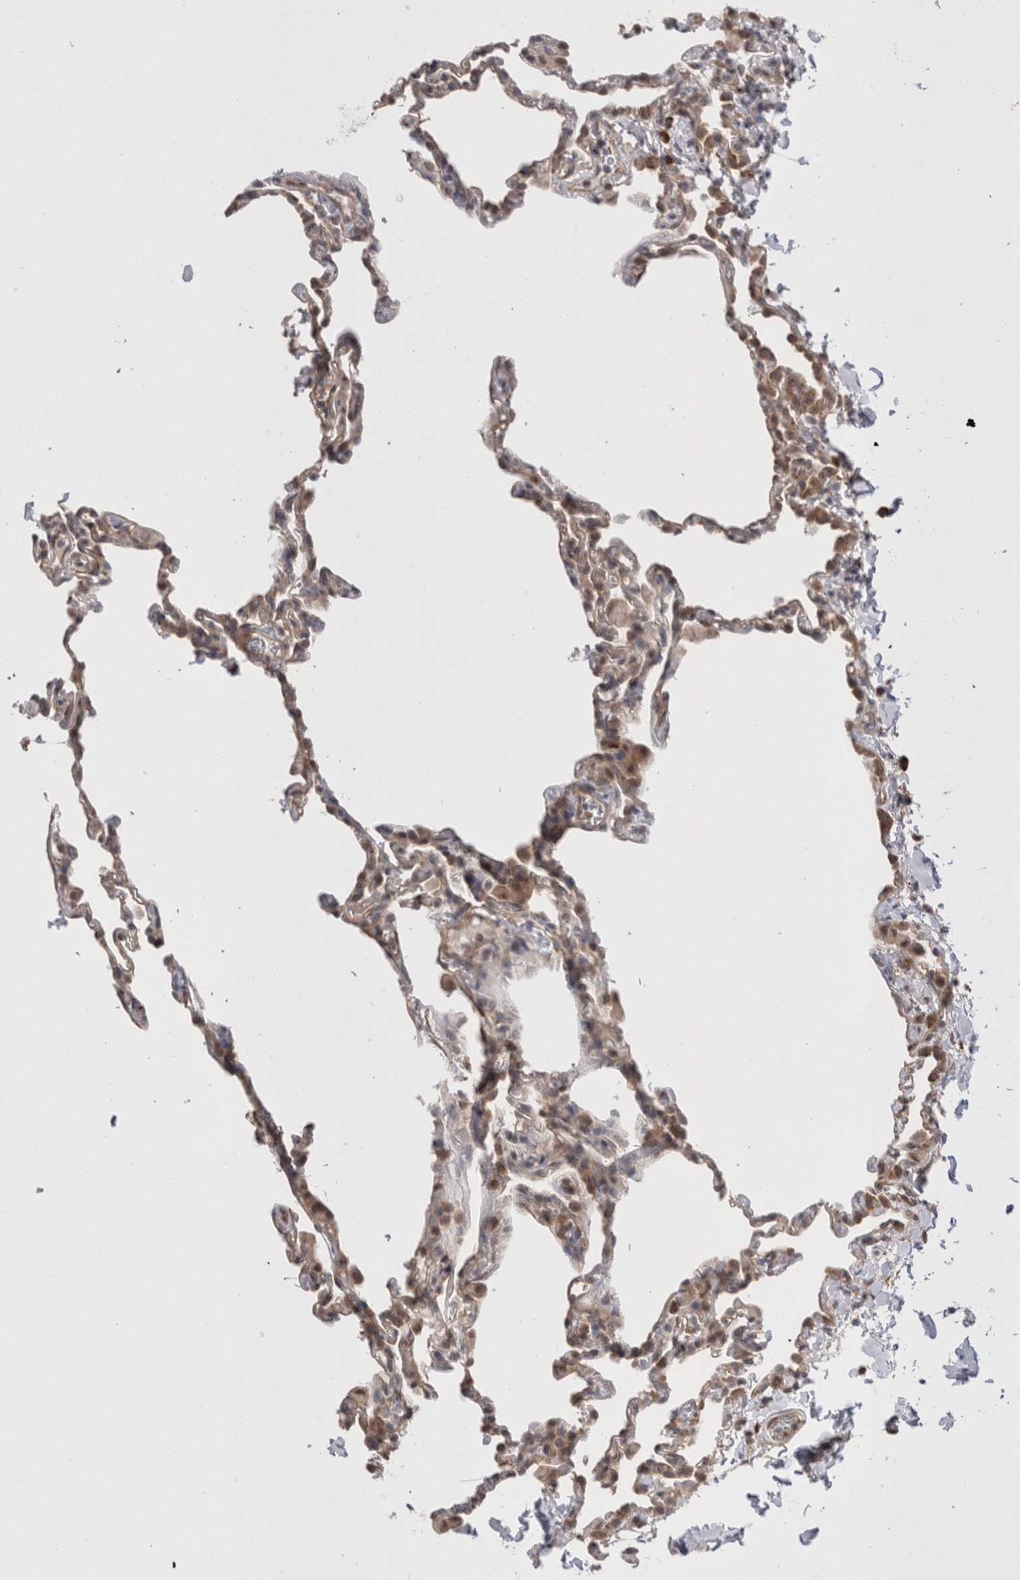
{"staining": {"intensity": "weak", "quantity": "25%-75%", "location": "cytoplasmic/membranous"}, "tissue": "lung", "cell_type": "Alveolar cells", "image_type": "normal", "snomed": [{"axis": "morphology", "description": "Normal tissue, NOS"}, {"axis": "topography", "description": "Lung"}], "caption": "Lung stained with immunohistochemistry (IHC) displays weak cytoplasmic/membranous staining in approximately 25%-75% of alveolar cells. Nuclei are stained in blue.", "gene": "EXOSC4", "patient": {"sex": "male", "age": 20}}